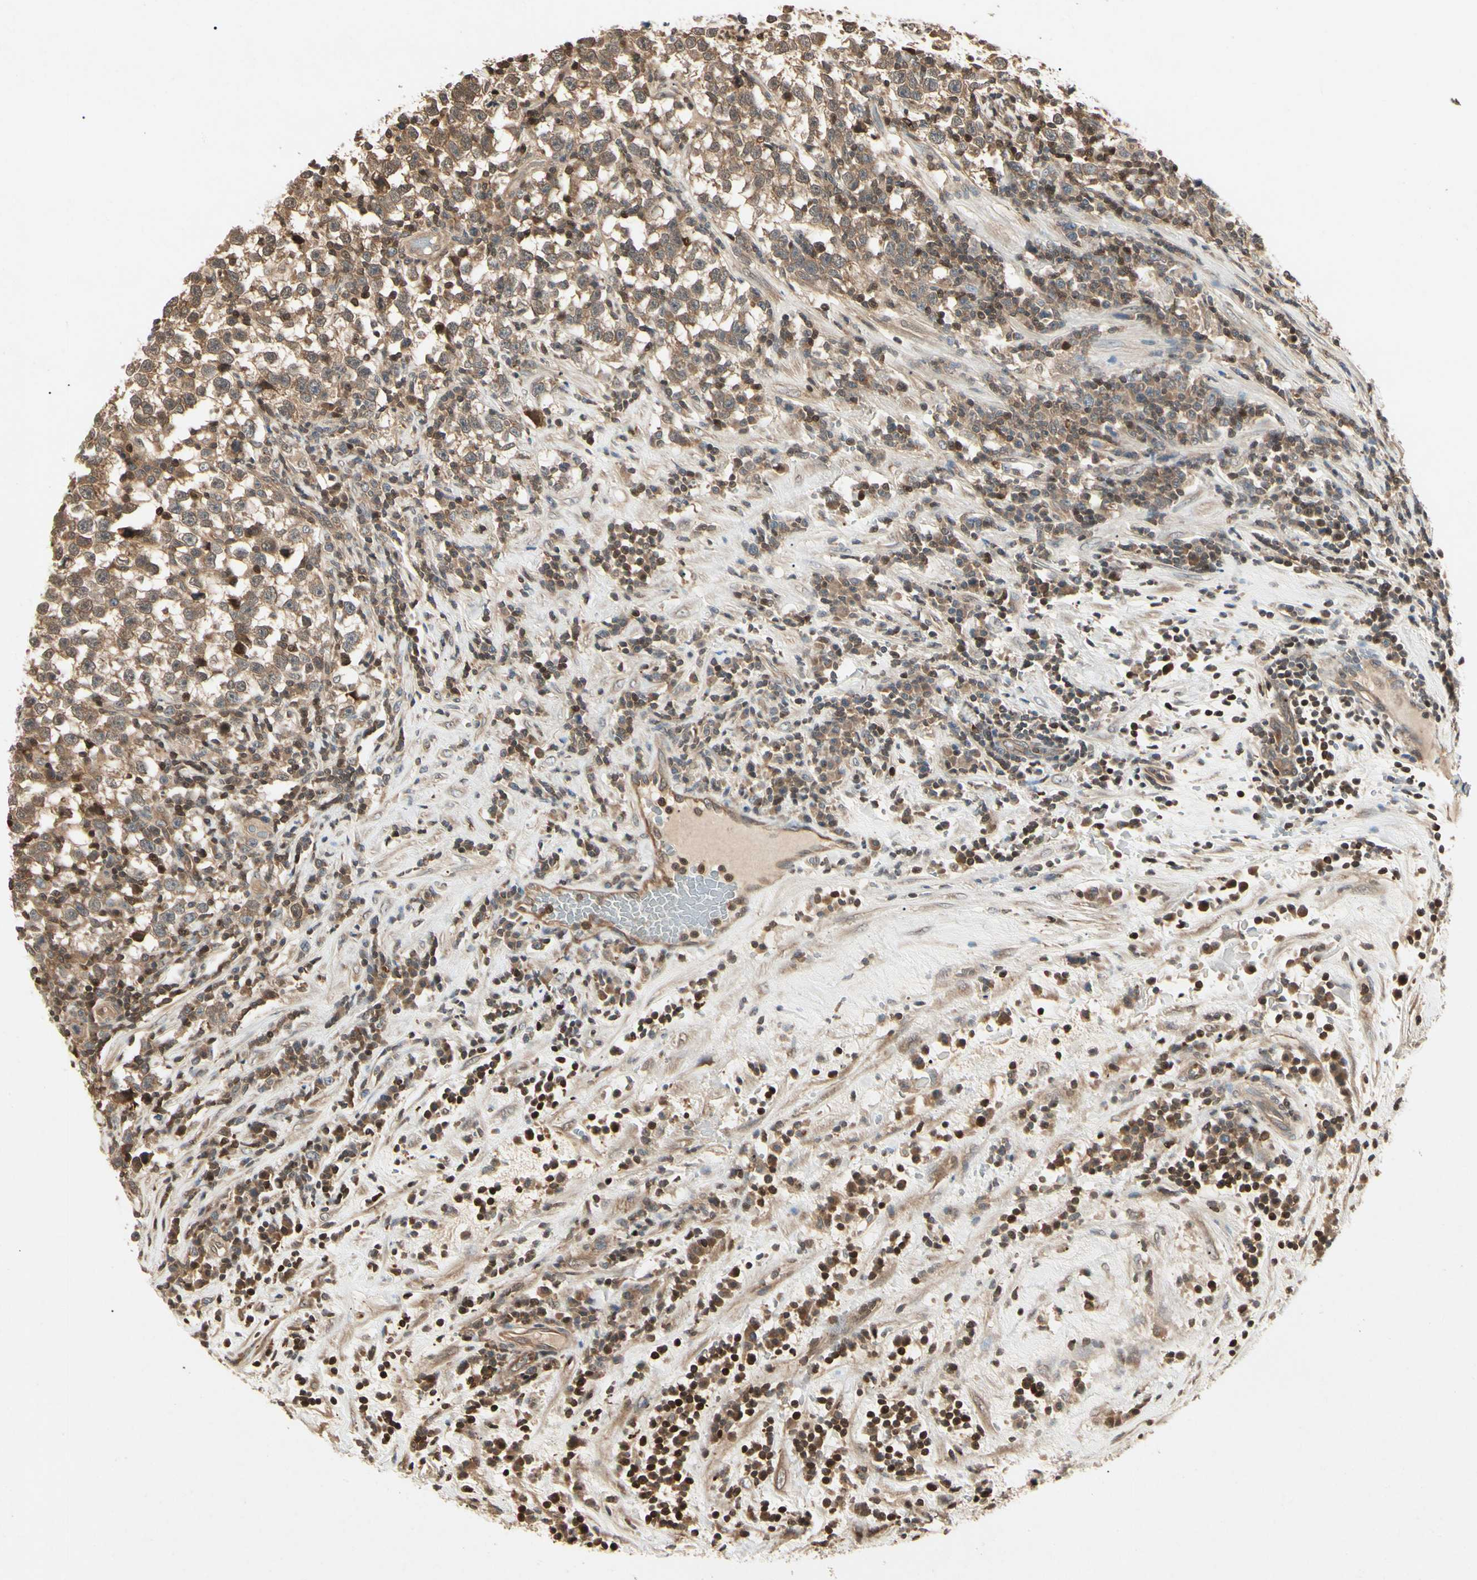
{"staining": {"intensity": "moderate", "quantity": ">75%", "location": "cytoplasmic/membranous"}, "tissue": "testis cancer", "cell_type": "Tumor cells", "image_type": "cancer", "snomed": [{"axis": "morphology", "description": "Seminoma, NOS"}, {"axis": "topography", "description": "Testis"}], "caption": "Immunohistochemical staining of testis cancer (seminoma) reveals moderate cytoplasmic/membranous protein expression in about >75% of tumor cells. The protein is shown in brown color, while the nuclei are stained blue.", "gene": "YWHAQ", "patient": {"sex": "male", "age": 43}}